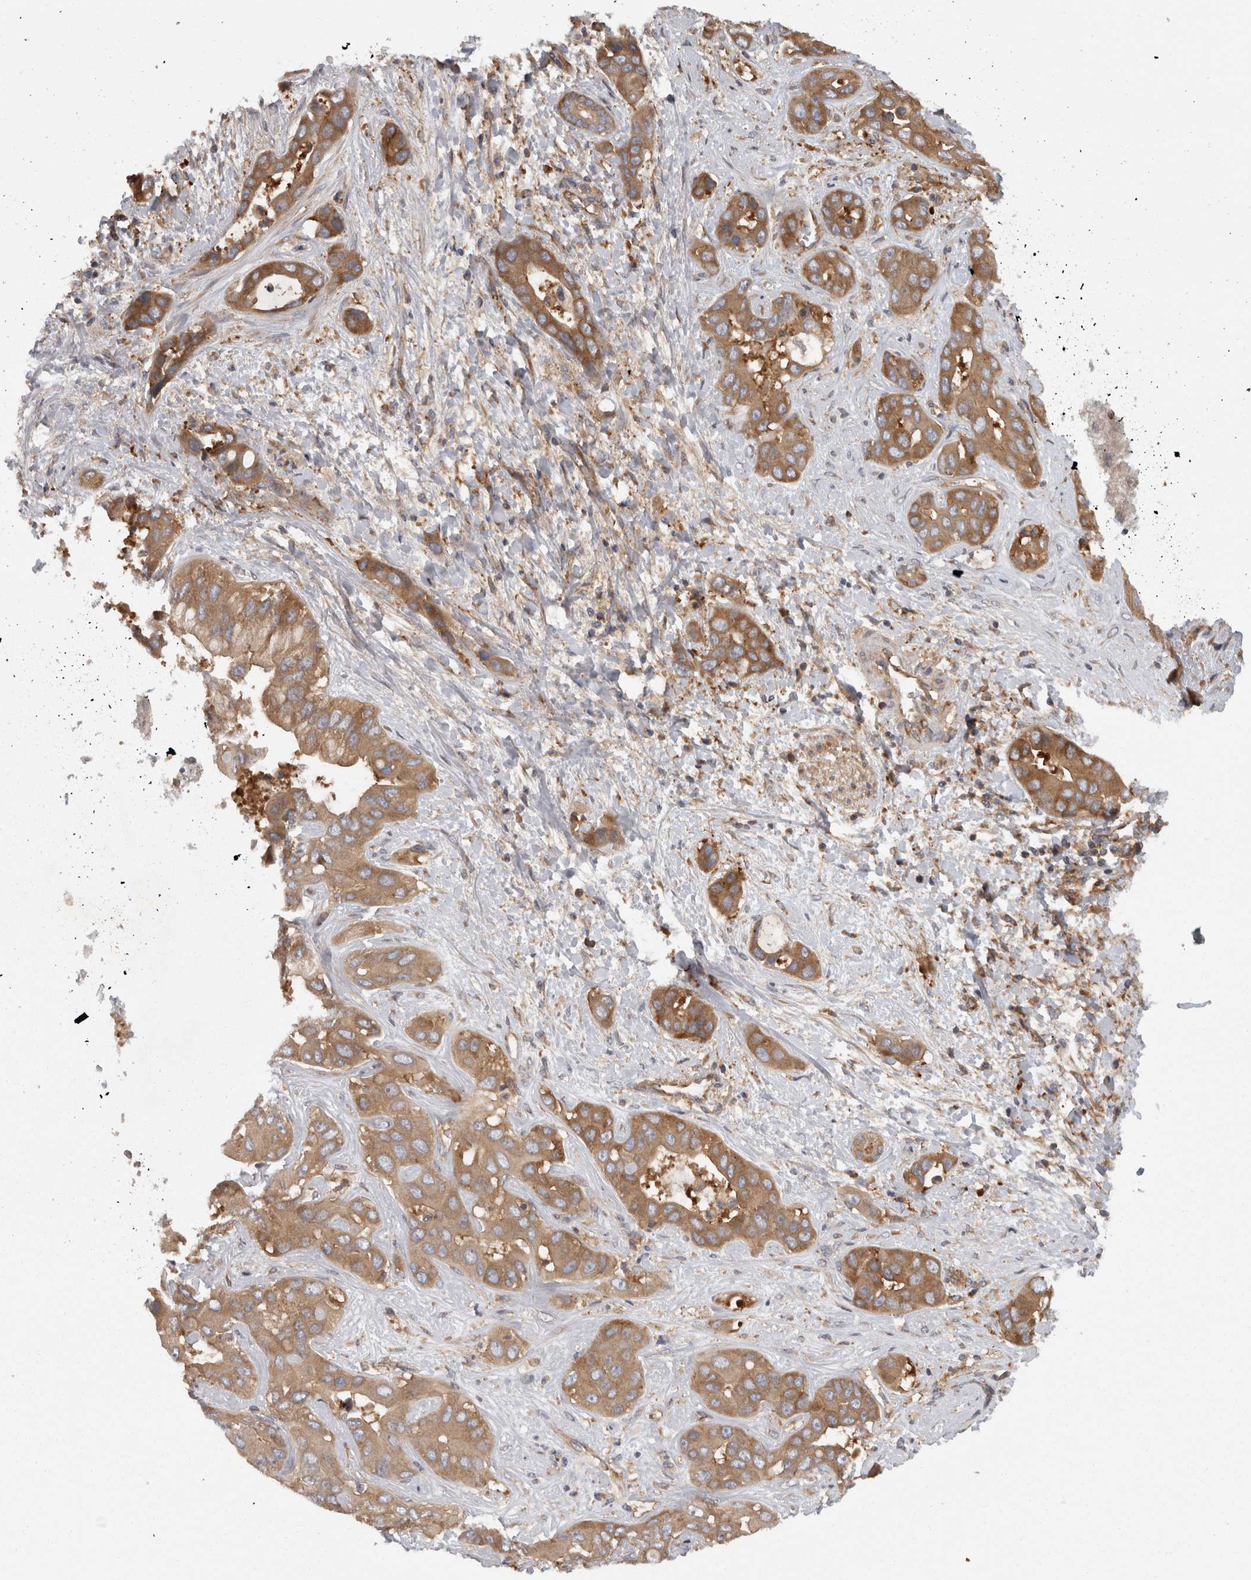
{"staining": {"intensity": "moderate", "quantity": ">75%", "location": "cytoplasmic/membranous"}, "tissue": "liver cancer", "cell_type": "Tumor cells", "image_type": "cancer", "snomed": [{"axis": "morphology", "description": "Cholangiocarcinoma"}, {"axis": "topography", "description": "Liver"}], "caption": "There is medium levels of moderate cytoplasmic/membranous staining in tumor cells of liver cancer, as demonstrated by immunohistochemical staining (brown color).", "gene": "SMCR8", "patient": {"sex": "female", "age": 52}}